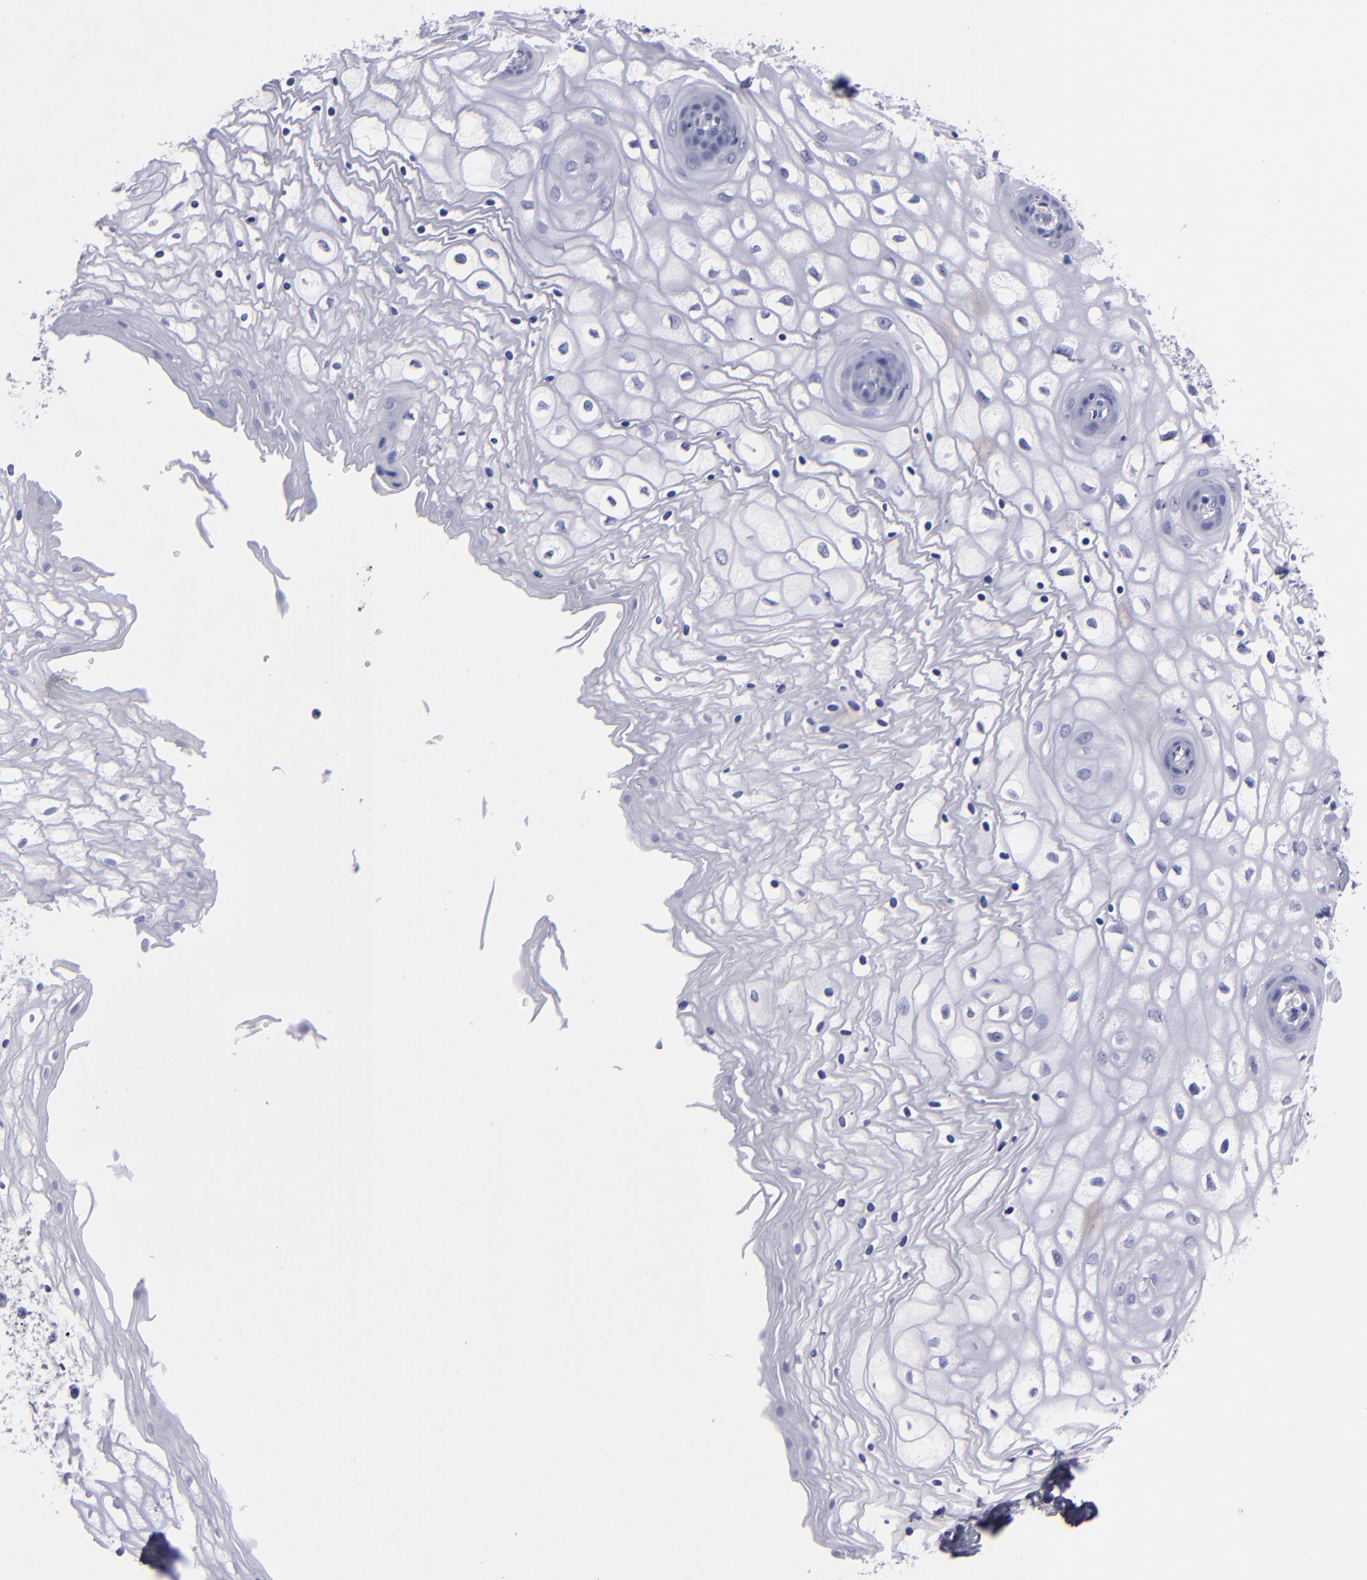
{"staining": {"intensity": "negative", "quantity": "none", "location": "none"}, "tissue": "vagina", "cell_type": "Squamous epithelial cells", "image_type": "normal", "snomed": [{"axis": "morphology", "description": "Normal tissue, NOS"}, {"axis": "topography", "description": "Vagina"}], "caption": "Photomicrograph shows no protein staining in squamous epithelial cells of unremarkable vagina. (DAB (3,3'-diaminobenzidine) immunohistochemistry, high magnification).", "gene": "HNF1B", "patient": {"sex": "female", "age": 34}}